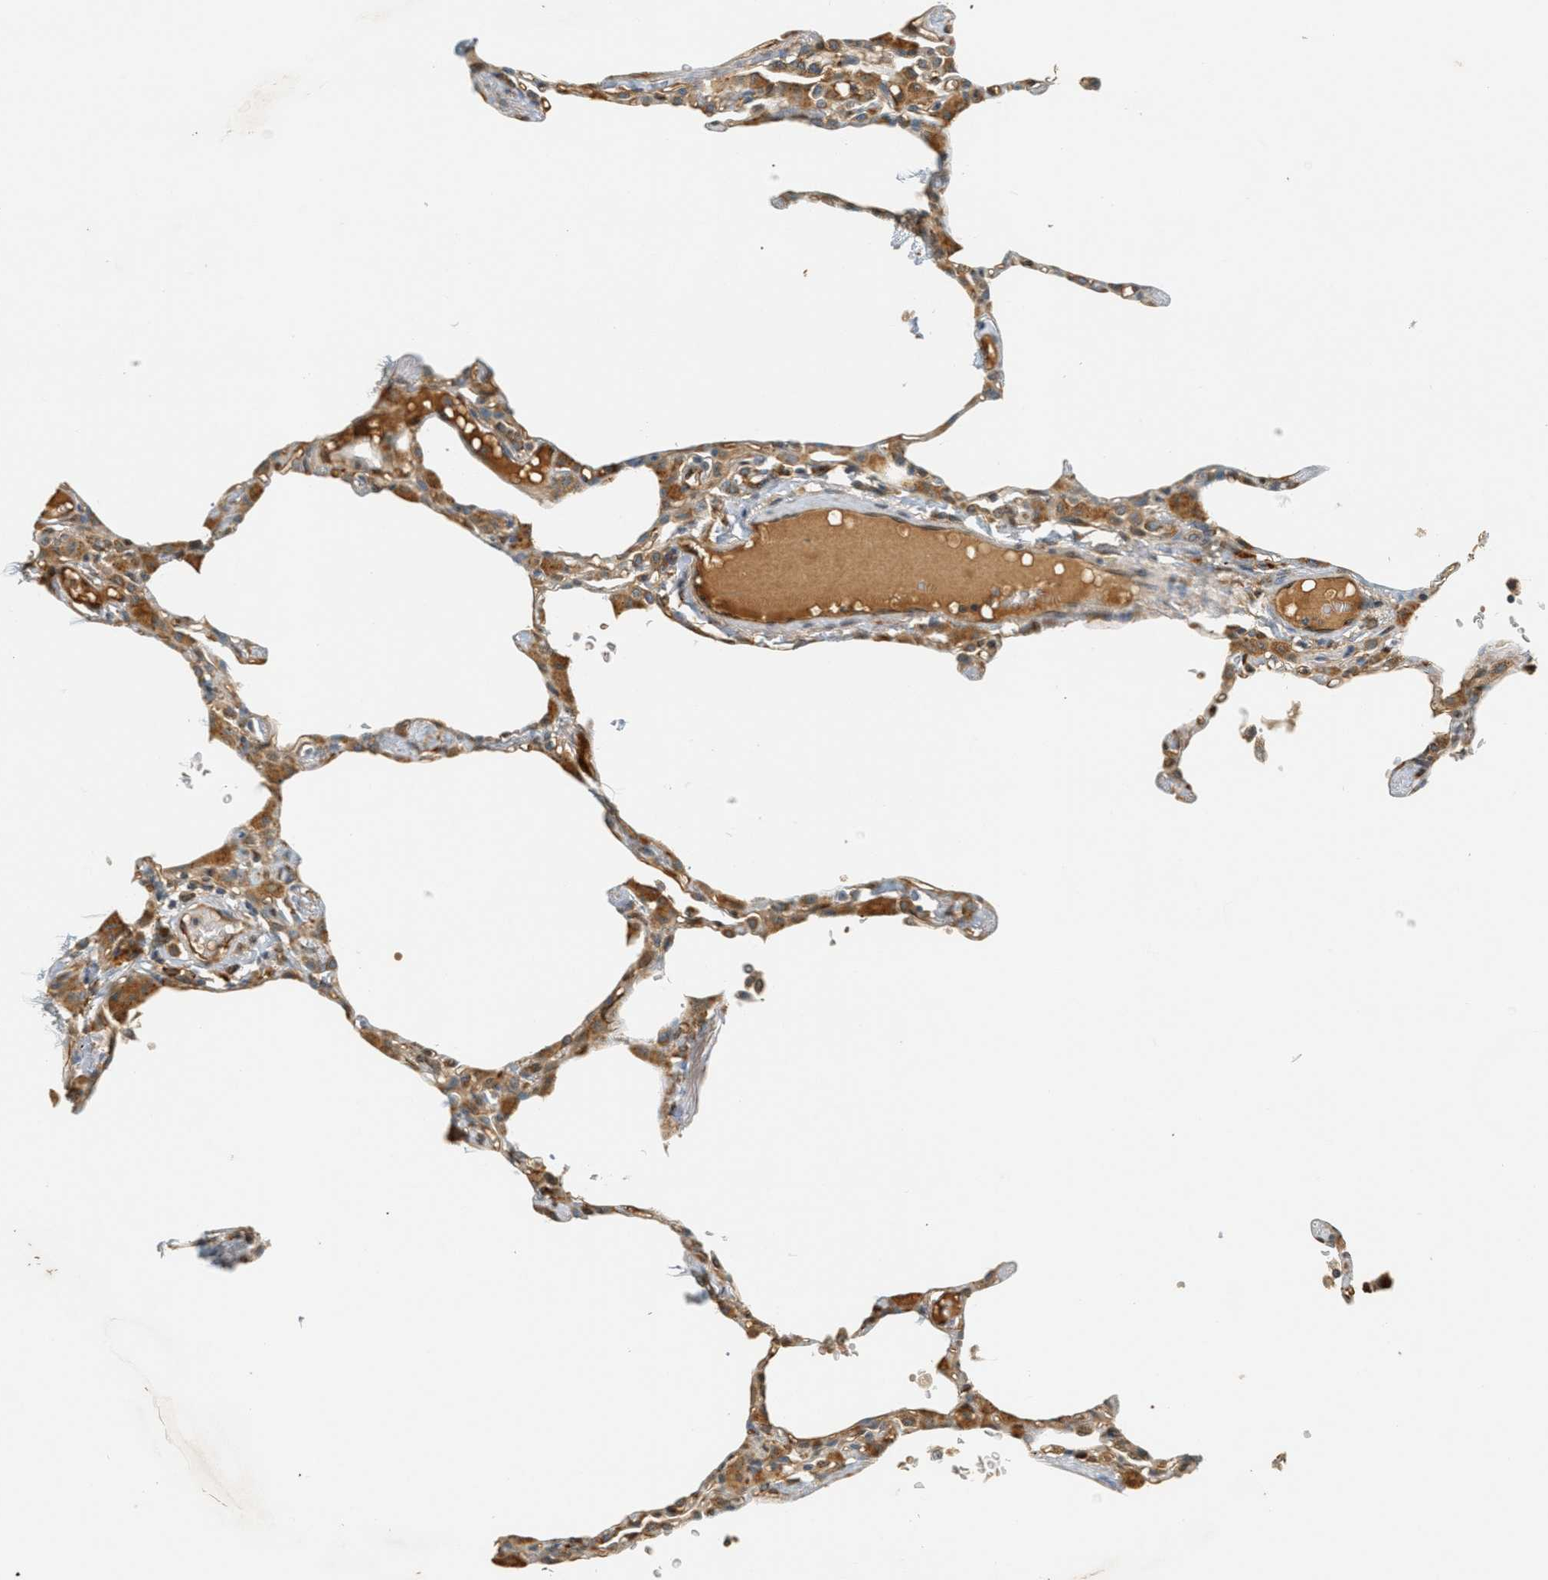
{"staining": {"intensity": "moderate", "quantity": "<25%", "location": "cytoplasmic/membranous"}, "tissue": "lung", "cell_type": "Alveolar cells", "image_type": "normal", "snomed": [{"axis": "morphology", "description": "Normal tissue, NOS"}, {"axis": "topography", "description": "Lung"}], "caption": "Protein expression analysis of normal lung demonstrates moderate cytoplasmic/membranous expression in approximately <25% of alveolar cells. (IHC, brightfield microscopy, high magnification).", "gene": "PDK1", "patient": {"sex": "female", "age": 49}}